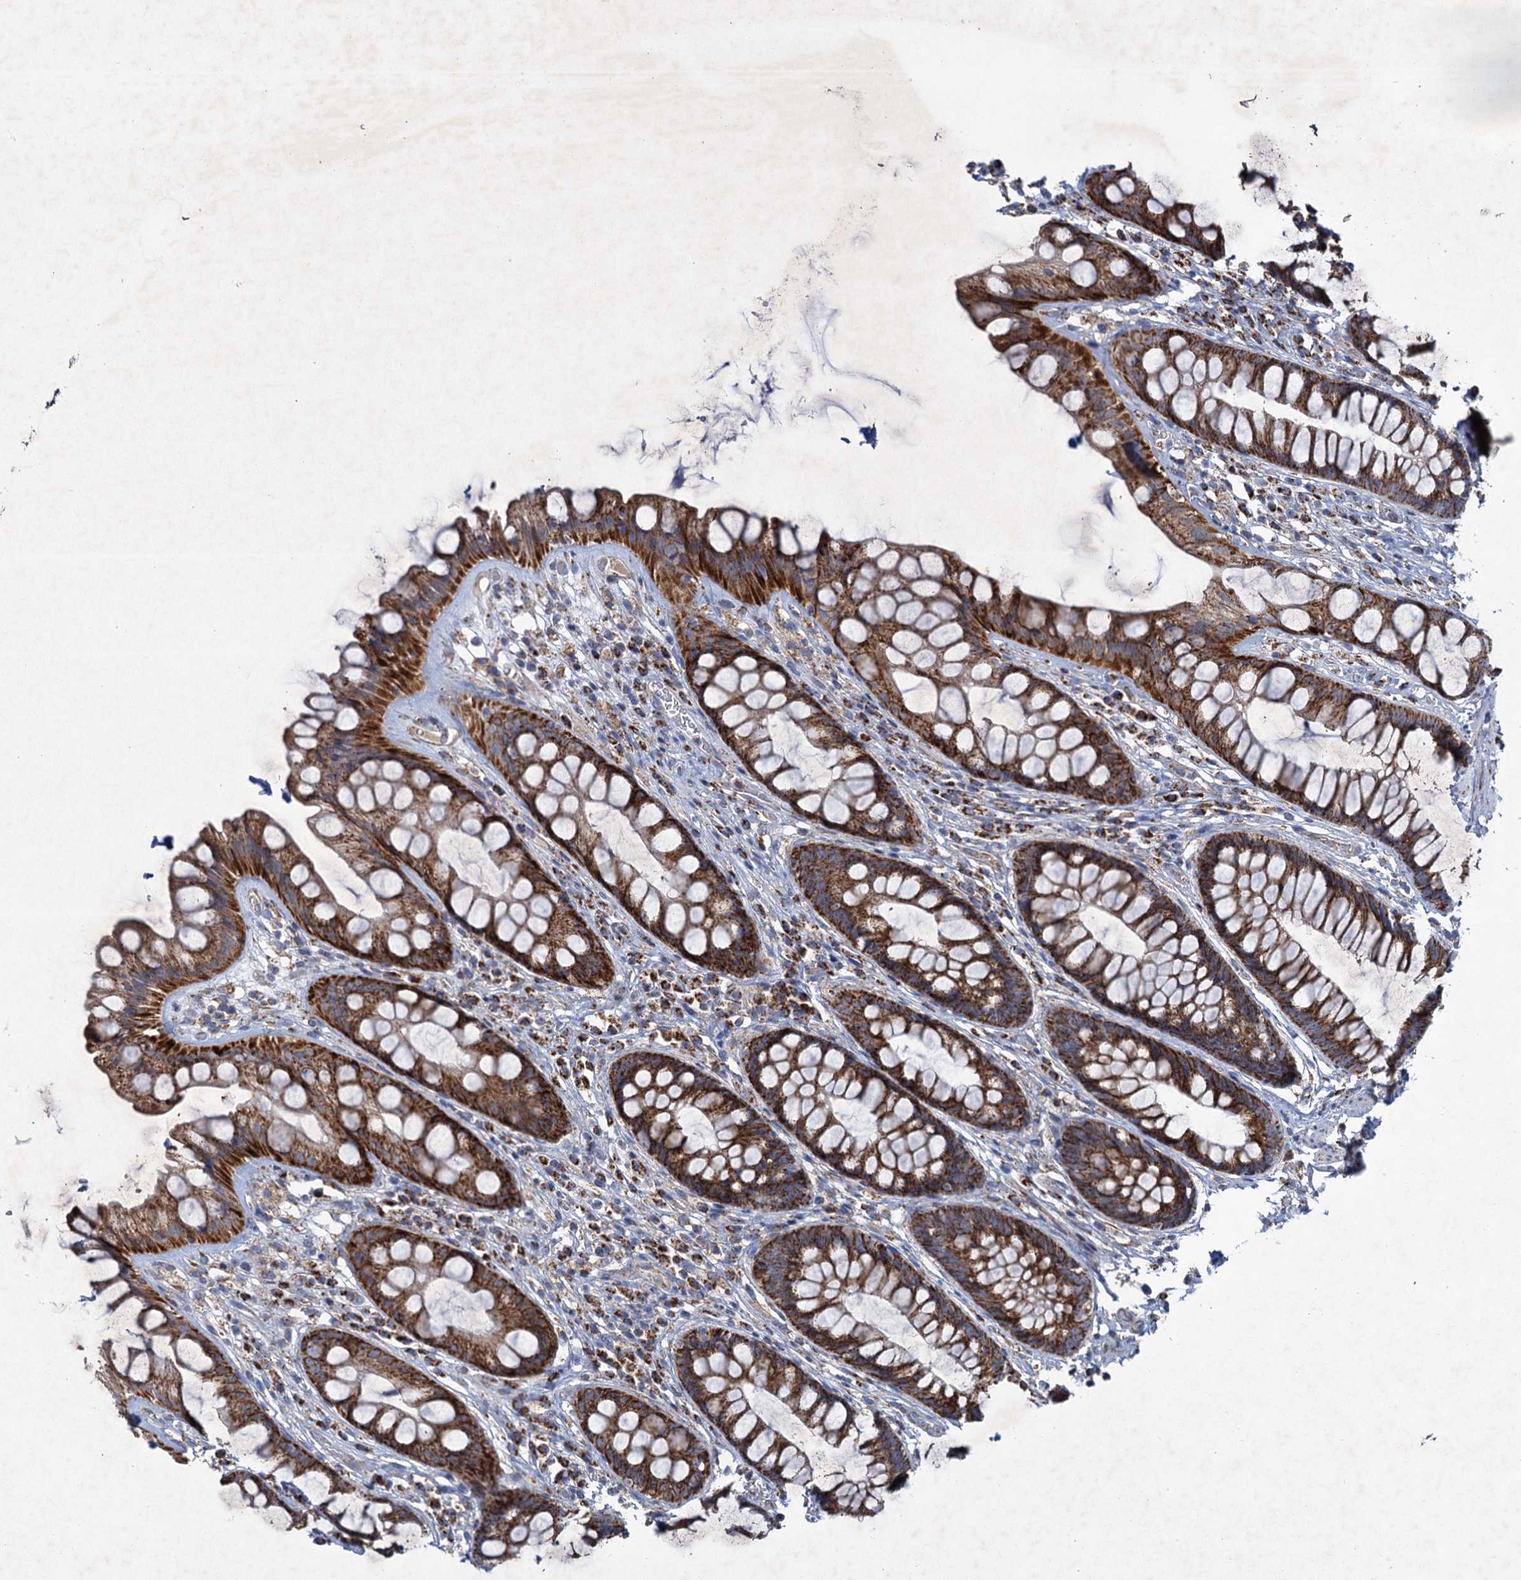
{"staining": {"intensity": "strong", "quantity": ">75%", "location": "cytoplasmic/membranous"}, "tissue": "rectum", "cell_type": "Glandular cells", "image_type": "normal", "snomed": [{"axis": "morphology", "description": "Normal tissue, NOS"}, {"axis": "topography", "description": "Rectum"}], "caption": "DAB (3,3'-diaminobenzidine) immunohistochemical staining of normal human rectum demonstrates strong cytoplasmic/membranous protein expression in about >75% of glandular cells. (DAB IHC with brightfield microscopy, high magnification).", "gene": "GTPBP3", "patient": {"sex": "male", "age": 74}}